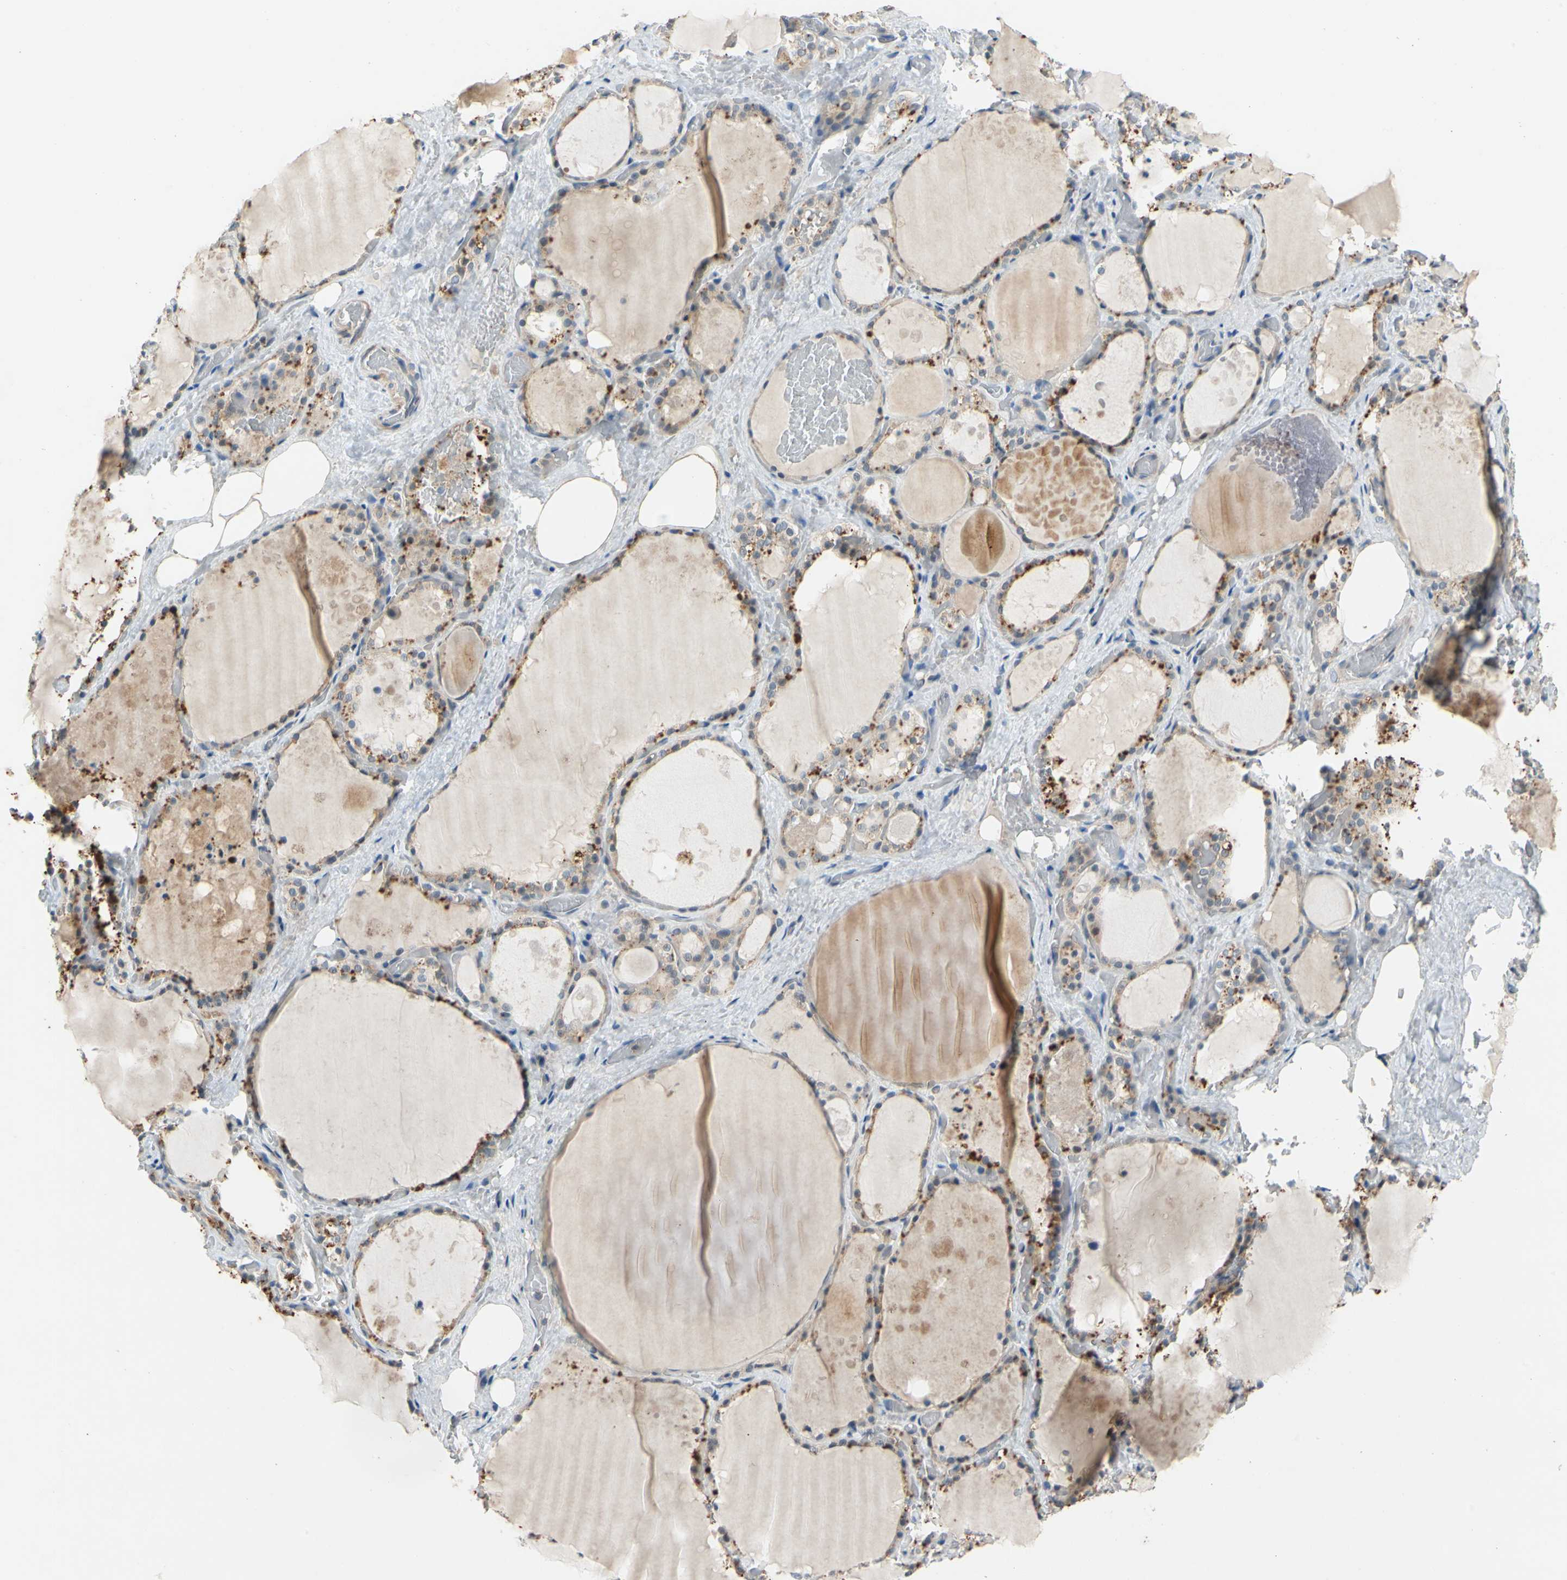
{"staining": {"intensity": "strong", "quantity": "<25%", "location": "cytoplasmic/membranous"}, "tissue": "thyroid gland", "cell_type": "Glandular cells", "image_type": "normal", "snomed": [{"axis": "morphology", "description": "Normal tissue, NOS"}, {"axis": "topography", "description": "Thyroid gland"}], "caption": "A brown stain labels strong cytoplasmic/membranous expression of a protein in glandular cells of normal human thyroid gland. (Brightfield microscopy of DAB IHC at high magnification).", "gene": "WIPI1", "patient": {"sex": "male", "age": 61}}